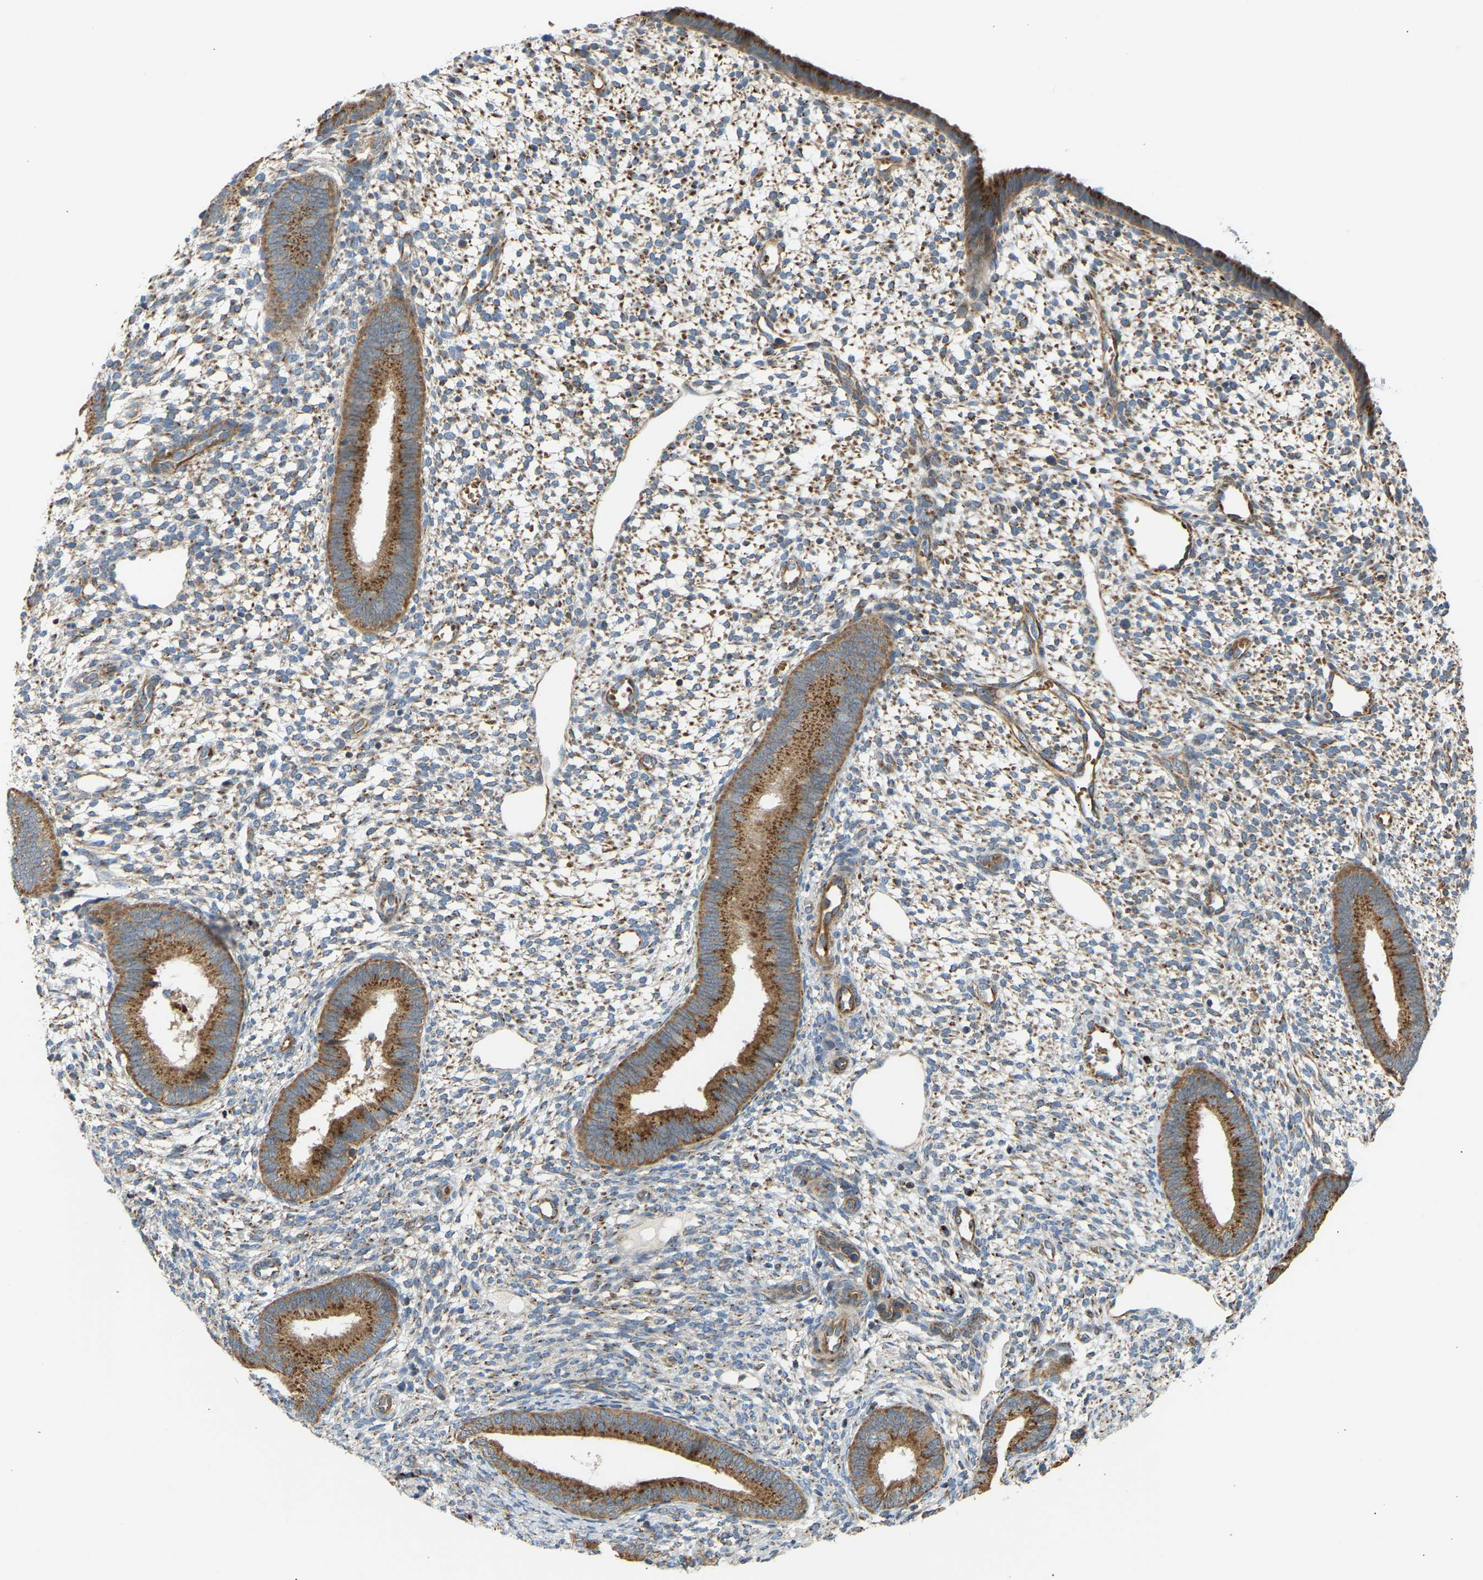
{"staining": {"intensity": "moderate", "quantity": "25%-75%", "location": "cytoplasmic/membranous"}, "tissue": "endometrium", "cell_type": "Cells in endometrial stroma", "image_type": "normal", "snomed": [{"axis": "morphology", "description": "Normal tissue, NOS"}, {"axis": "topography", "description": "Endometrium"}], "caption": "Protein analysis of unremarkable endometrium shows moderate cytoplasmic/membranous staining in approximately 25%-75% of cells in endometrial stroma. Immunohistochemistry stains the protein of interest in brown and the nuclei are stained blue.", "gene": "YIPF2", "patient": {"sex": "female", "age": 46}}